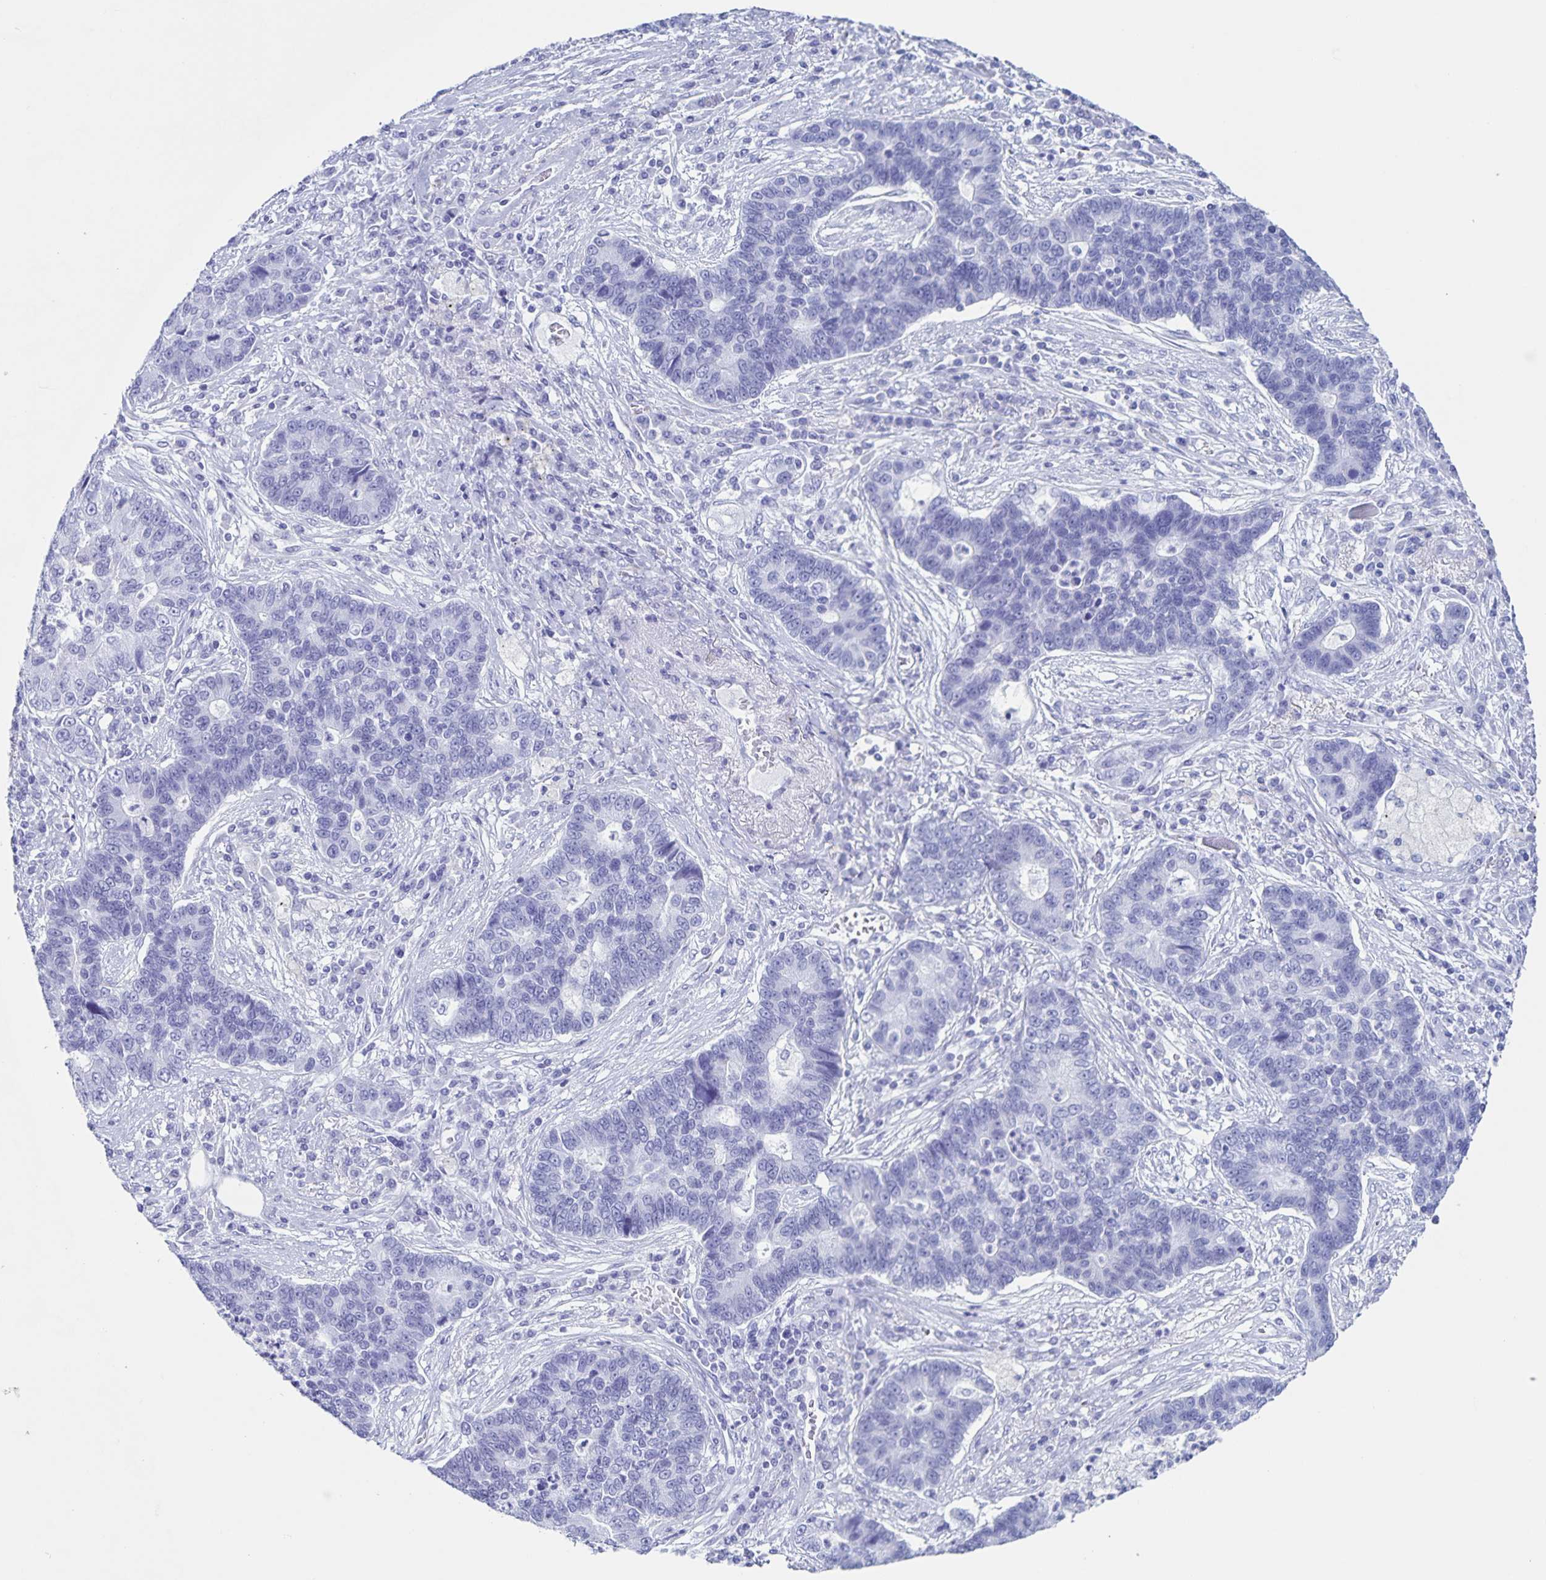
{"staining": {"intensity": "negative", "quantity": "none", "location": "none"}, "tissue": "lung cancer", "cell_type": "Tumor cells", "image_type": "cancer", "snomed": [{"axis": "morphology", "description": "Adenocarcinoma, NOS"}, {"axis": "topography", "description": "Lung"}], "caption": "Histopathology image shows no significant protein expression in tumor cells of lung adenocarcinoma. The staining is performed using DAB (3,3'-diaminobenzidine) brown chromogen with nuclei counter-stained in using hematoxylin.", "gene": "C12orf56", "patient": {"sex": "female", "age": 57}}